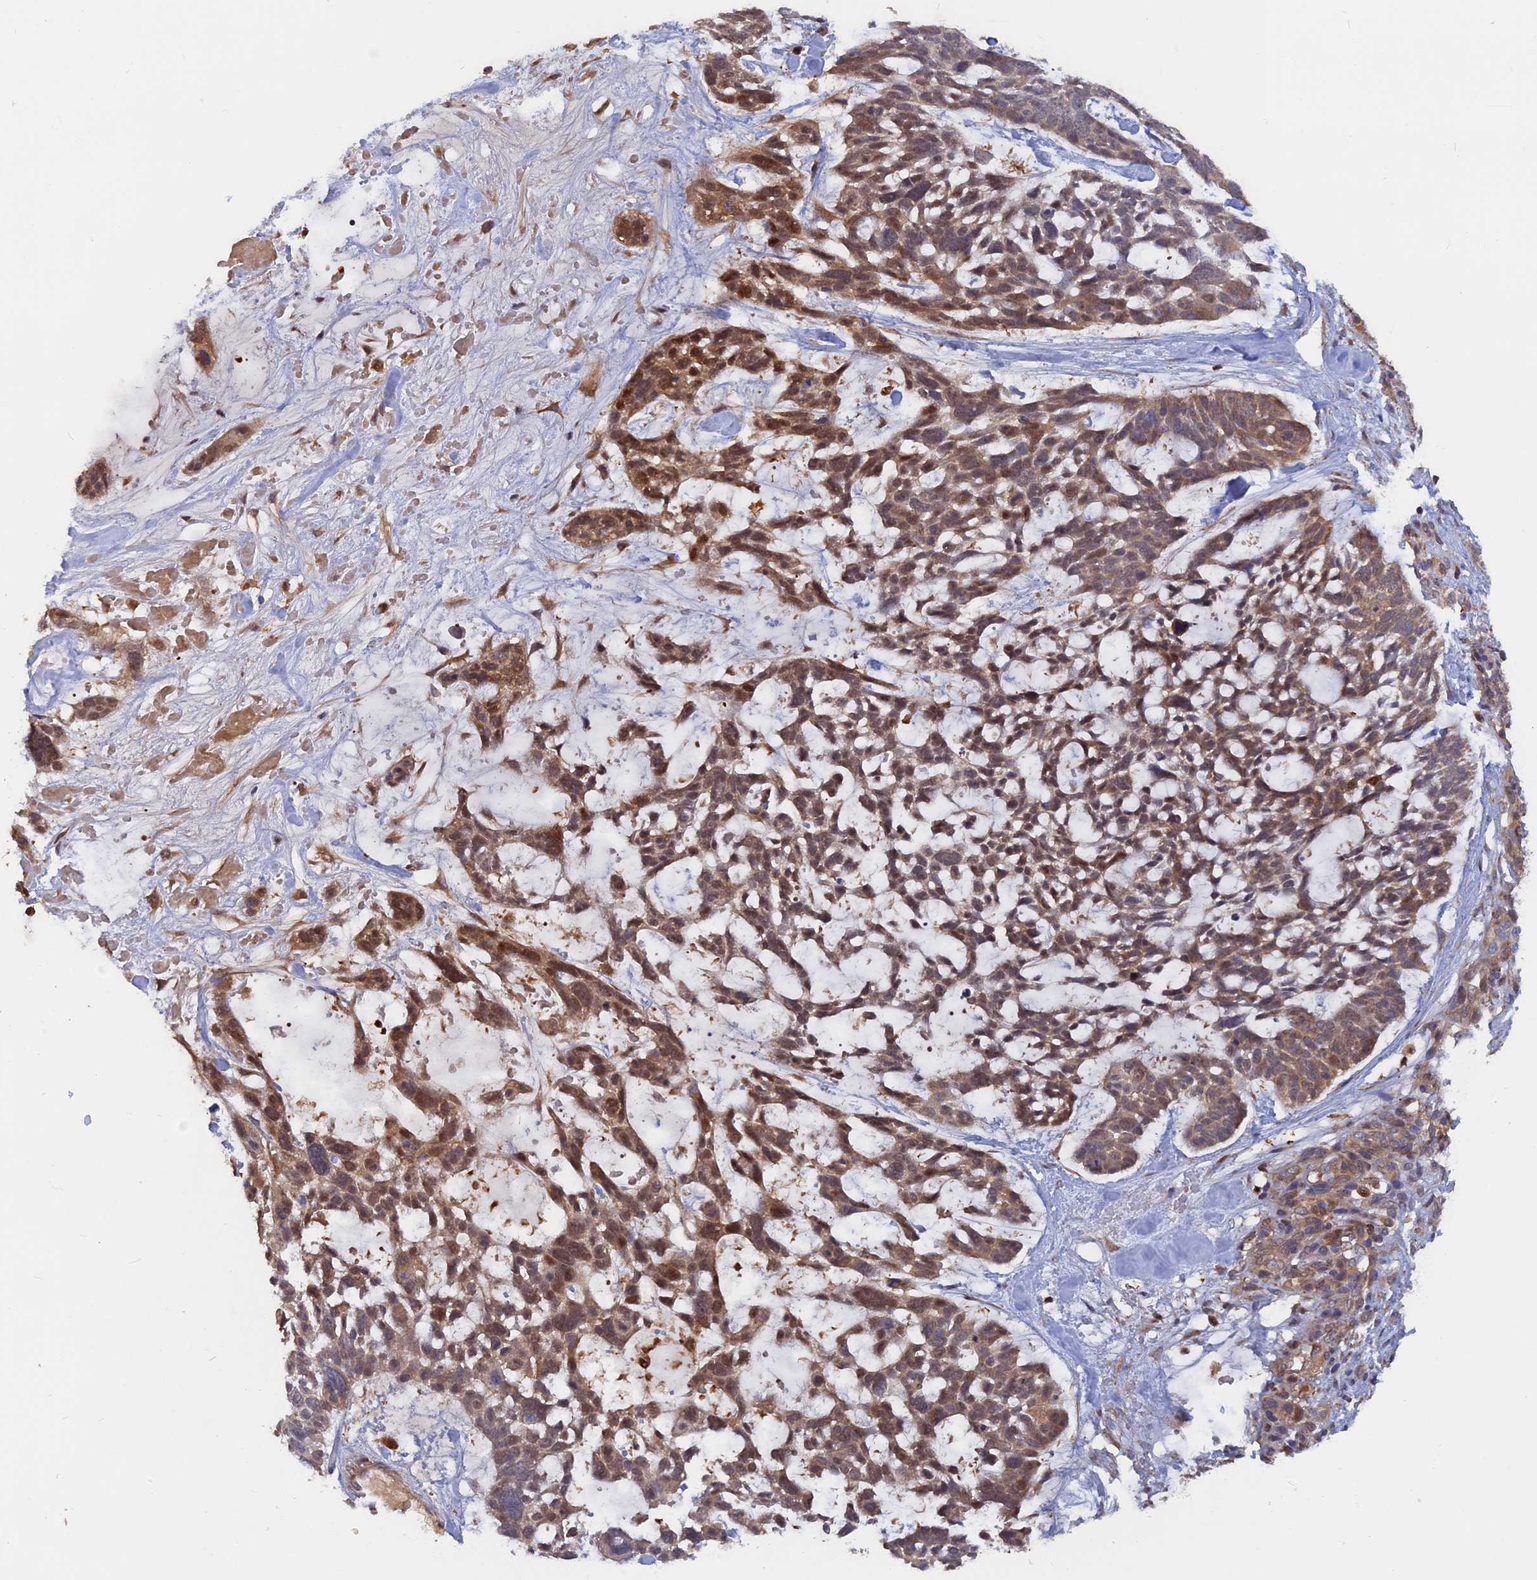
{"staining": {"intensity": "moderate", "quantity": ">75%", "location": "cytoplasmic/membranous,nuclear"}, "tissue": "skin cancer", "cell_type": "Tumor cells", "image_type": "cancer", "snomed": [{"axis": "morphology", "description": "Basal cell carcinoma"}, {"axis": "topography", "description": "Skin"}], "caption": "Human skin cancer stained with a brown dye demonstrates moderate cytoplasmic/membranous and nuclear positive positivity in approximately >75% of tumor cells.", "gene": "BLVRA", "patient": {"sex": "male", "age": 88}}